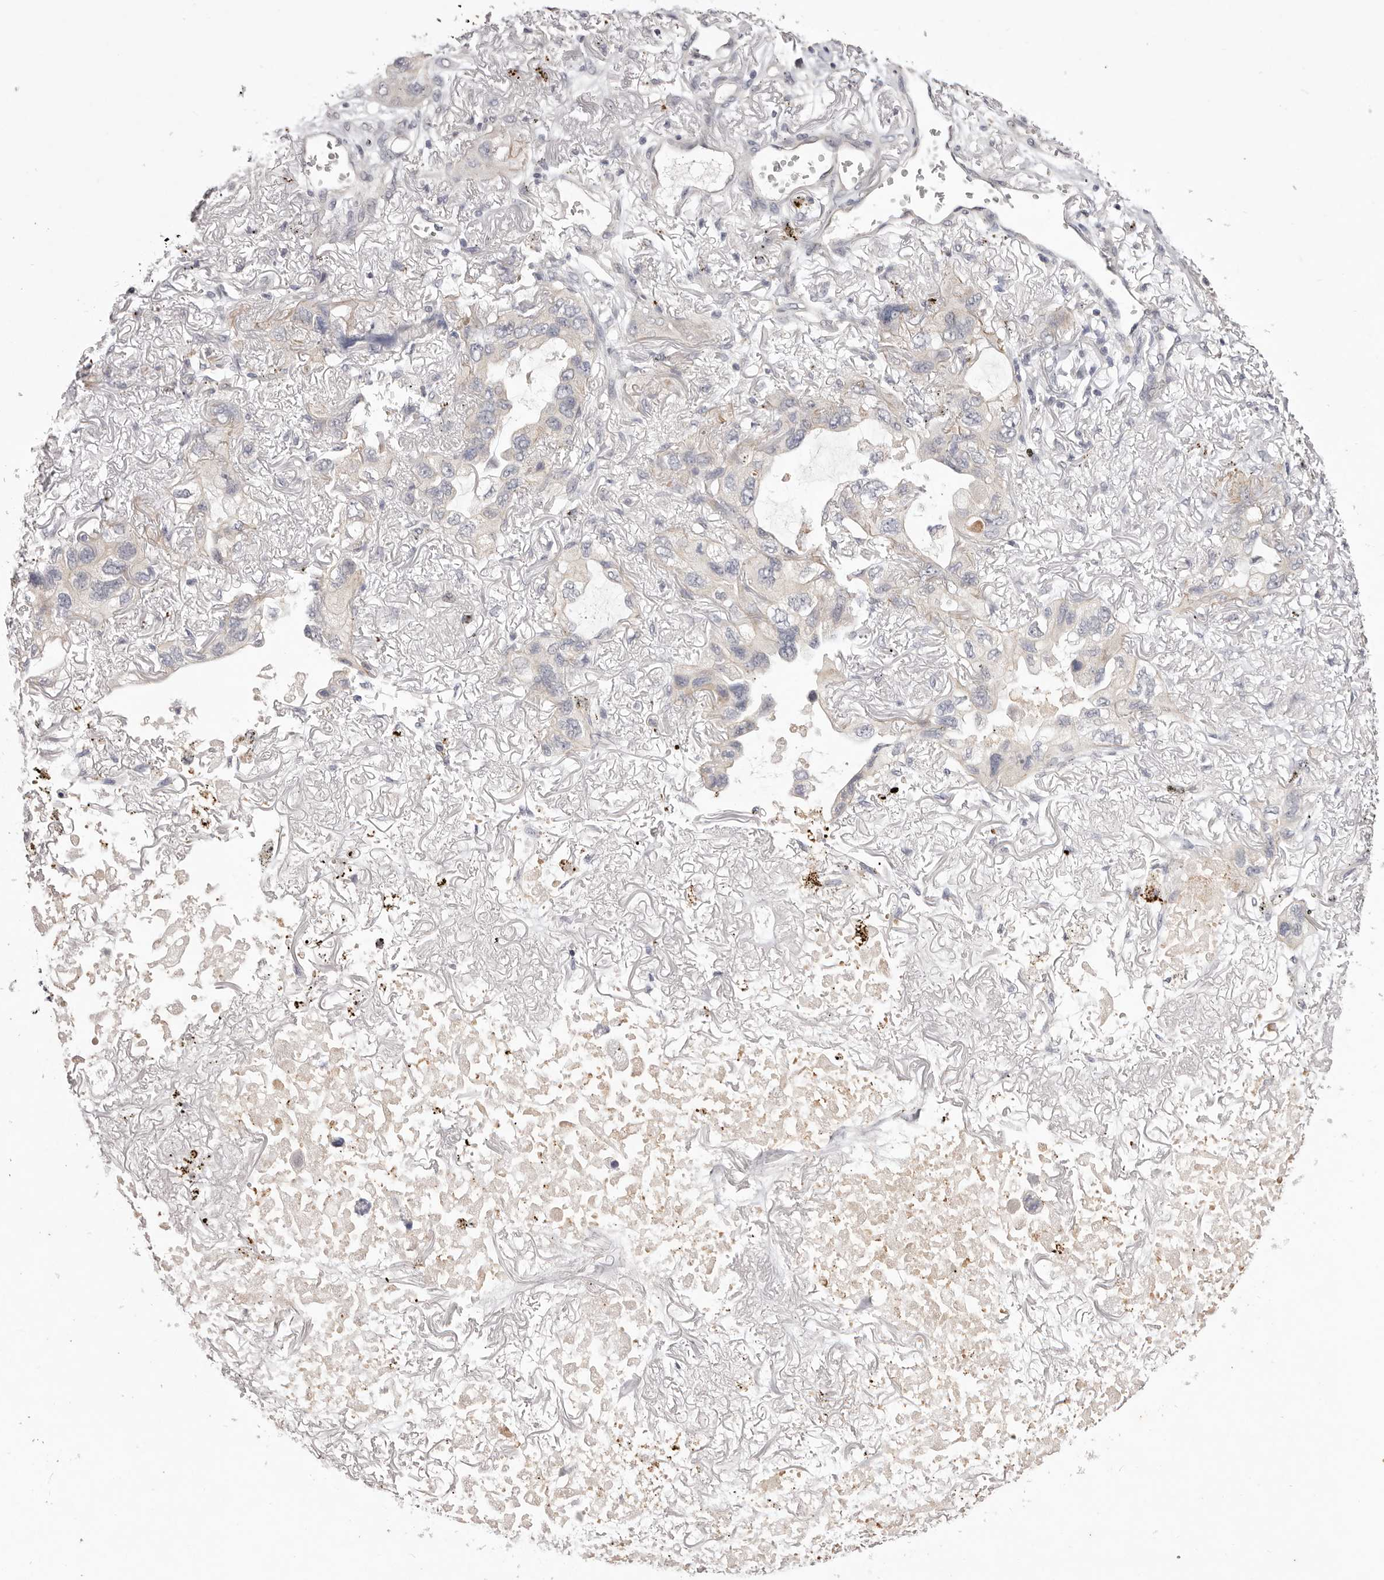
{"staining": {"intensity": "negative", "quantity": "none", "location": "none"}, "tissue": "lung cancer", "cell_type": "Tumor cells", "image_type": "cancer", "snomed": [{"axis": "morphology", "description": "Squamous cell carcinoma, NOS"}, {"axis": "topography", "description": "Lung"}], "caption": "A histopathology image of lung squamous cell carcinoma stained for a protein exhibits no brown staining in tumor cells. (DAB immunohistochemistry, high magnification).", "gene": "GARNL3", "patient": {"sex": "female", "age": 73}}